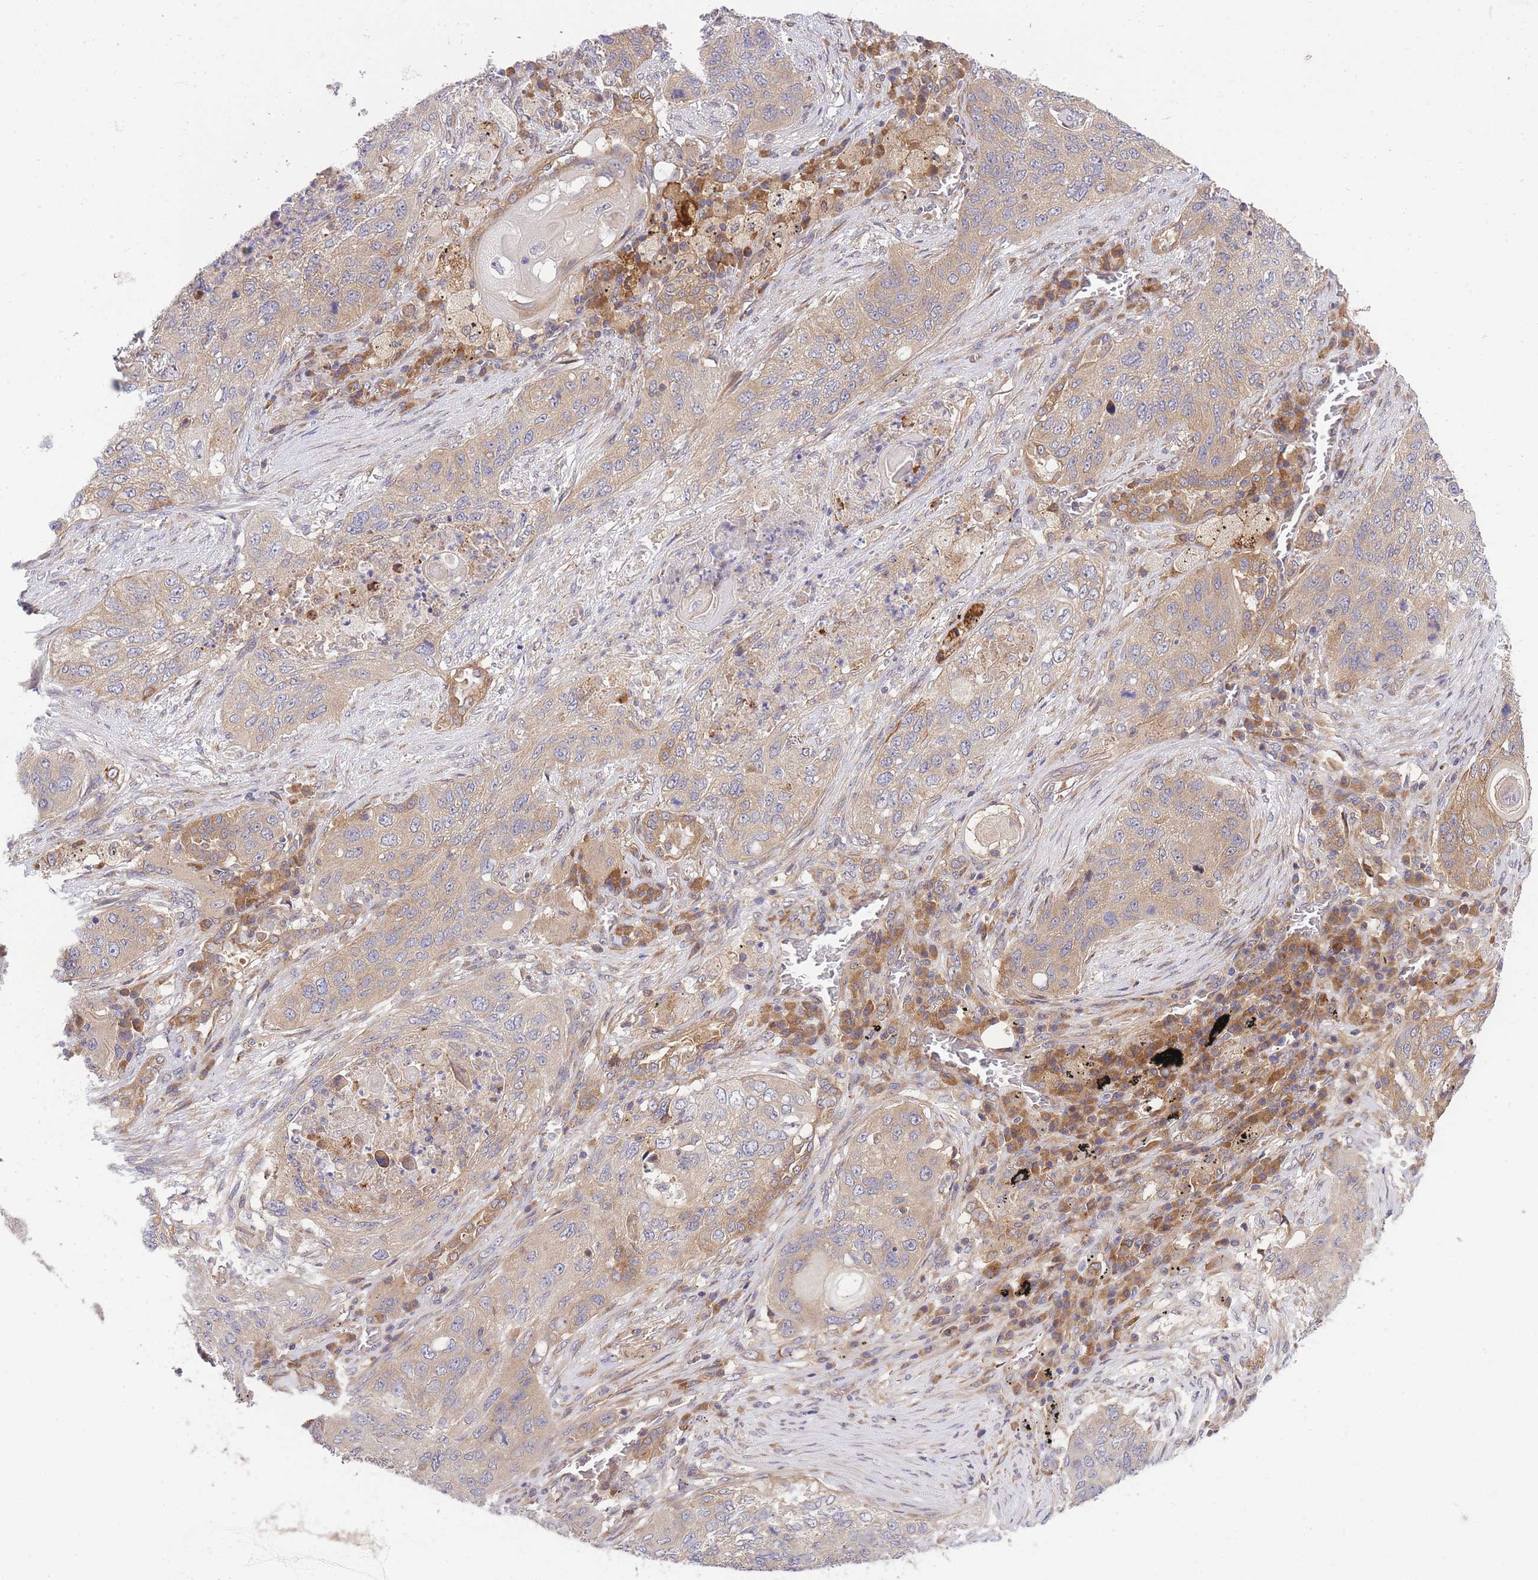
{"staining": {"intensity": "weak", "quantity": ">75%", "location": "cytoplasmic/membranous"}, "tissue": "lung cancer", "cell_type": "Tumor cells", "image_type": "cancer", "snomed": [{"axis": "morphology", "description": "Squamous cell carcinoma, NOS"}, {"axis": "topography", "description": "Lung"}], "caption": "IHC image of neoplastic tissue: human lung cancer stained using immunohistochemistry exhibits low levels of weak protein expression localized specifically in the cytoplasmic/membranous of tumor cells, appearing as a cytoplasmic/membranous brown color.", "gene": "EIF2B2", "patient": {"sex": "female", "age": 63}}